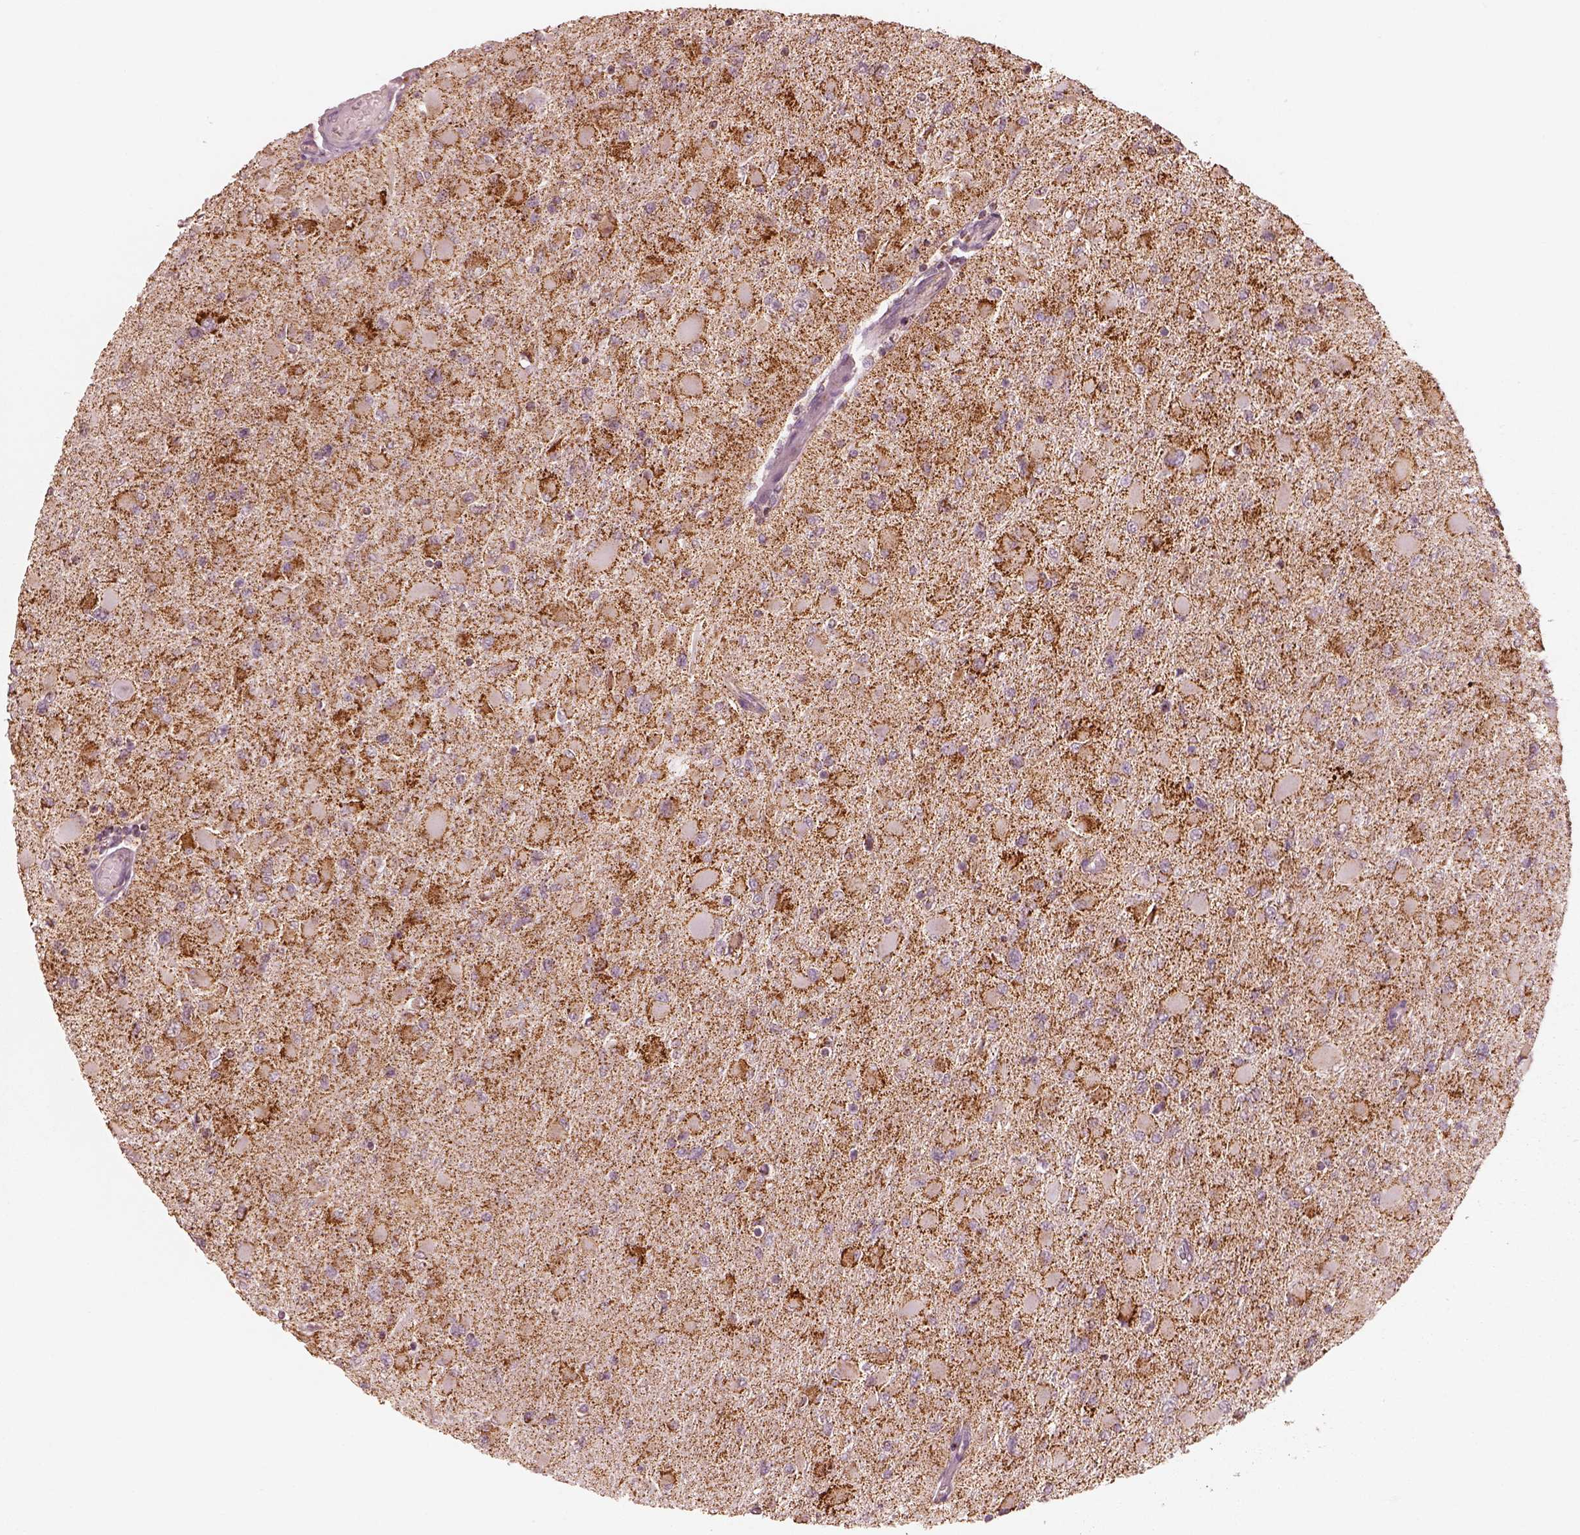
{"staining": {"intensity": "strong", "quantity": ">75%", "location": "cytoplasmic/membranous"}, "tissue": "glioma", "cell_type": "Tumor cells", "image_type": "cancer", "snomed": [{"axis": "morphology", "description": "Glioma, malignant, High grade"}, {"axis": "topography", "description": "Cerebral cortex"}], "caption": "Strong cytoplasmic/membranous protein positivity is appreciated in approximately >75% of tumor cells in glioma.", "gene": "ENTPD6", "patient": {"sex": "female", "age": 36}}